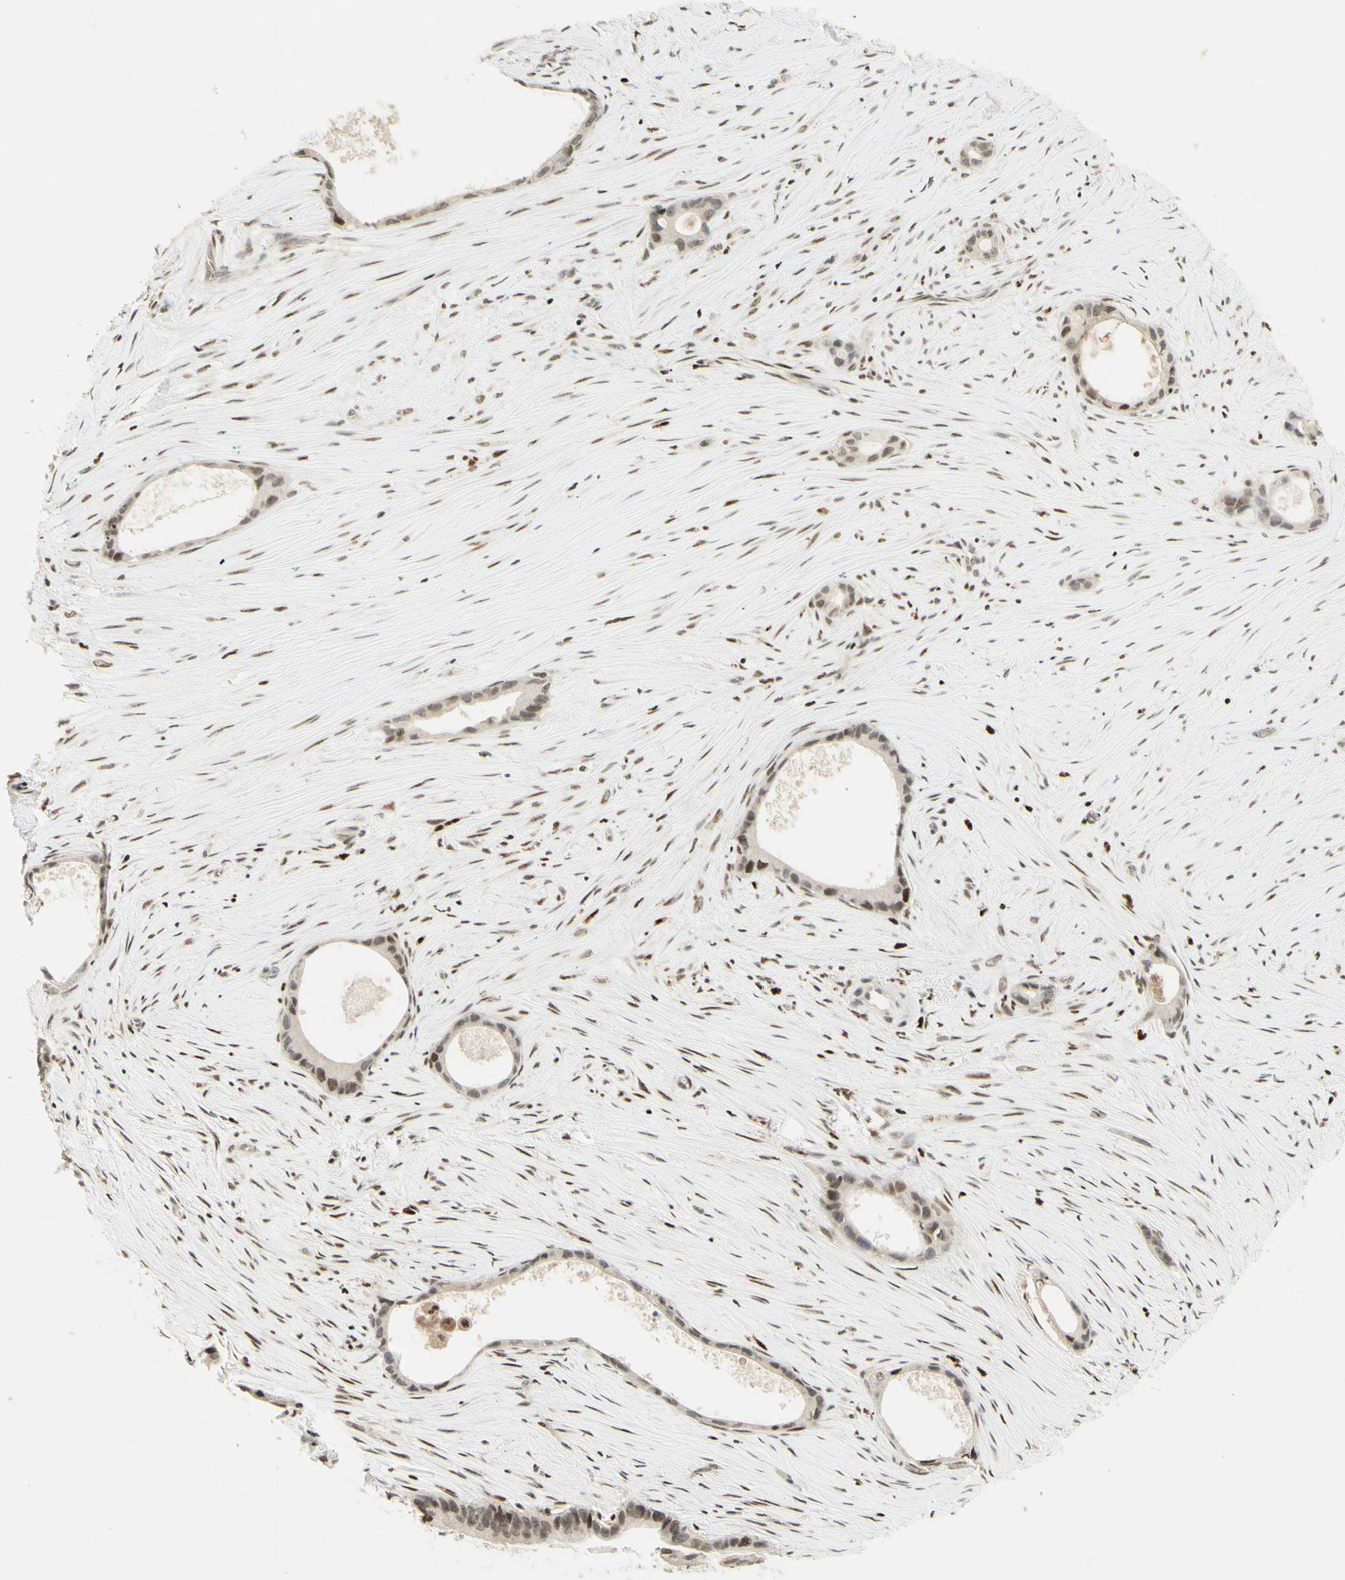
{"staining": {"intensity": "weak", "quantity": "25%-75%", "location": "cytoplasmic/membranous,nuclear"}, "tissue": "liver cancer", "cell_type": "Tumor cells", "image_type": "cancer", "snomed": [{"axis": "morphology", "description": "Cholangiocarcinoma"}, {"axis": "topography", "description": "Liver"}], "caption": "The photomicrograph shows immunohistochemical staining of liver cancer (cholangiocarcinoma). There is weak cytoplasmic/membranous and nuclear staining is seen in about 25%-75% of tumor cells.", "gene": "CDKL5", "patient": {"sex": "female", "age": 55}}